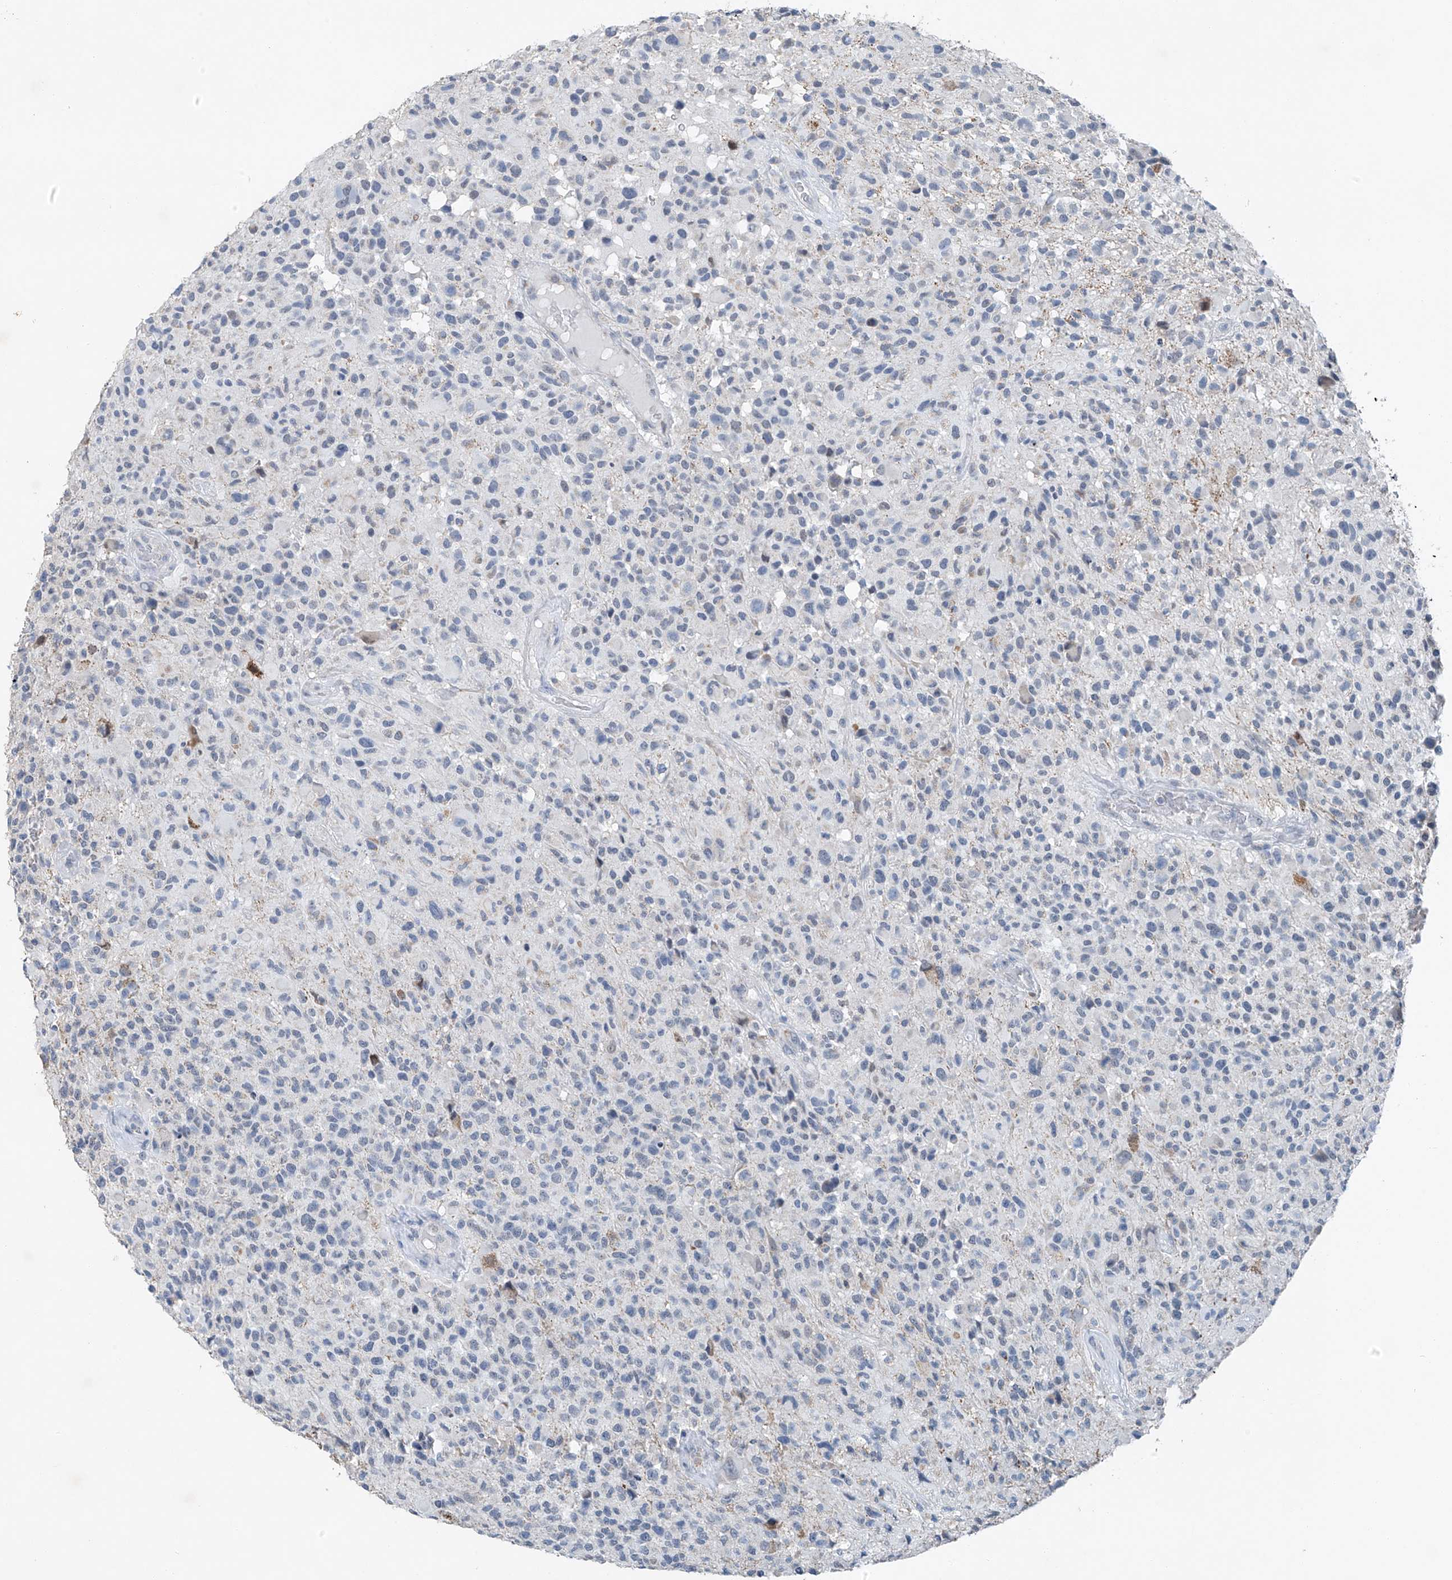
{"staining": {"intensity": "negative", "quantity": "none", "location": "none"}, "tissue": "glioma", "cell_type": "Tumor cells", "image_type": "cancer", "snomed": [{"axis": "morphology", "description": "Glioma, malignant, High grade"}, {"axis": "morphology", "description": "Glioblastoma, NOS"}, {"axis": "topography", "description": "Brain"}], "caption": "A histopathology image of glioma stained for a protein displays no brown staining in tumor cells. (Immunohistochemistry (ihc), brightfield microscopy, high magnification).", "gene": "KLF15", "patient": {"sex": "male", "age": 60}}